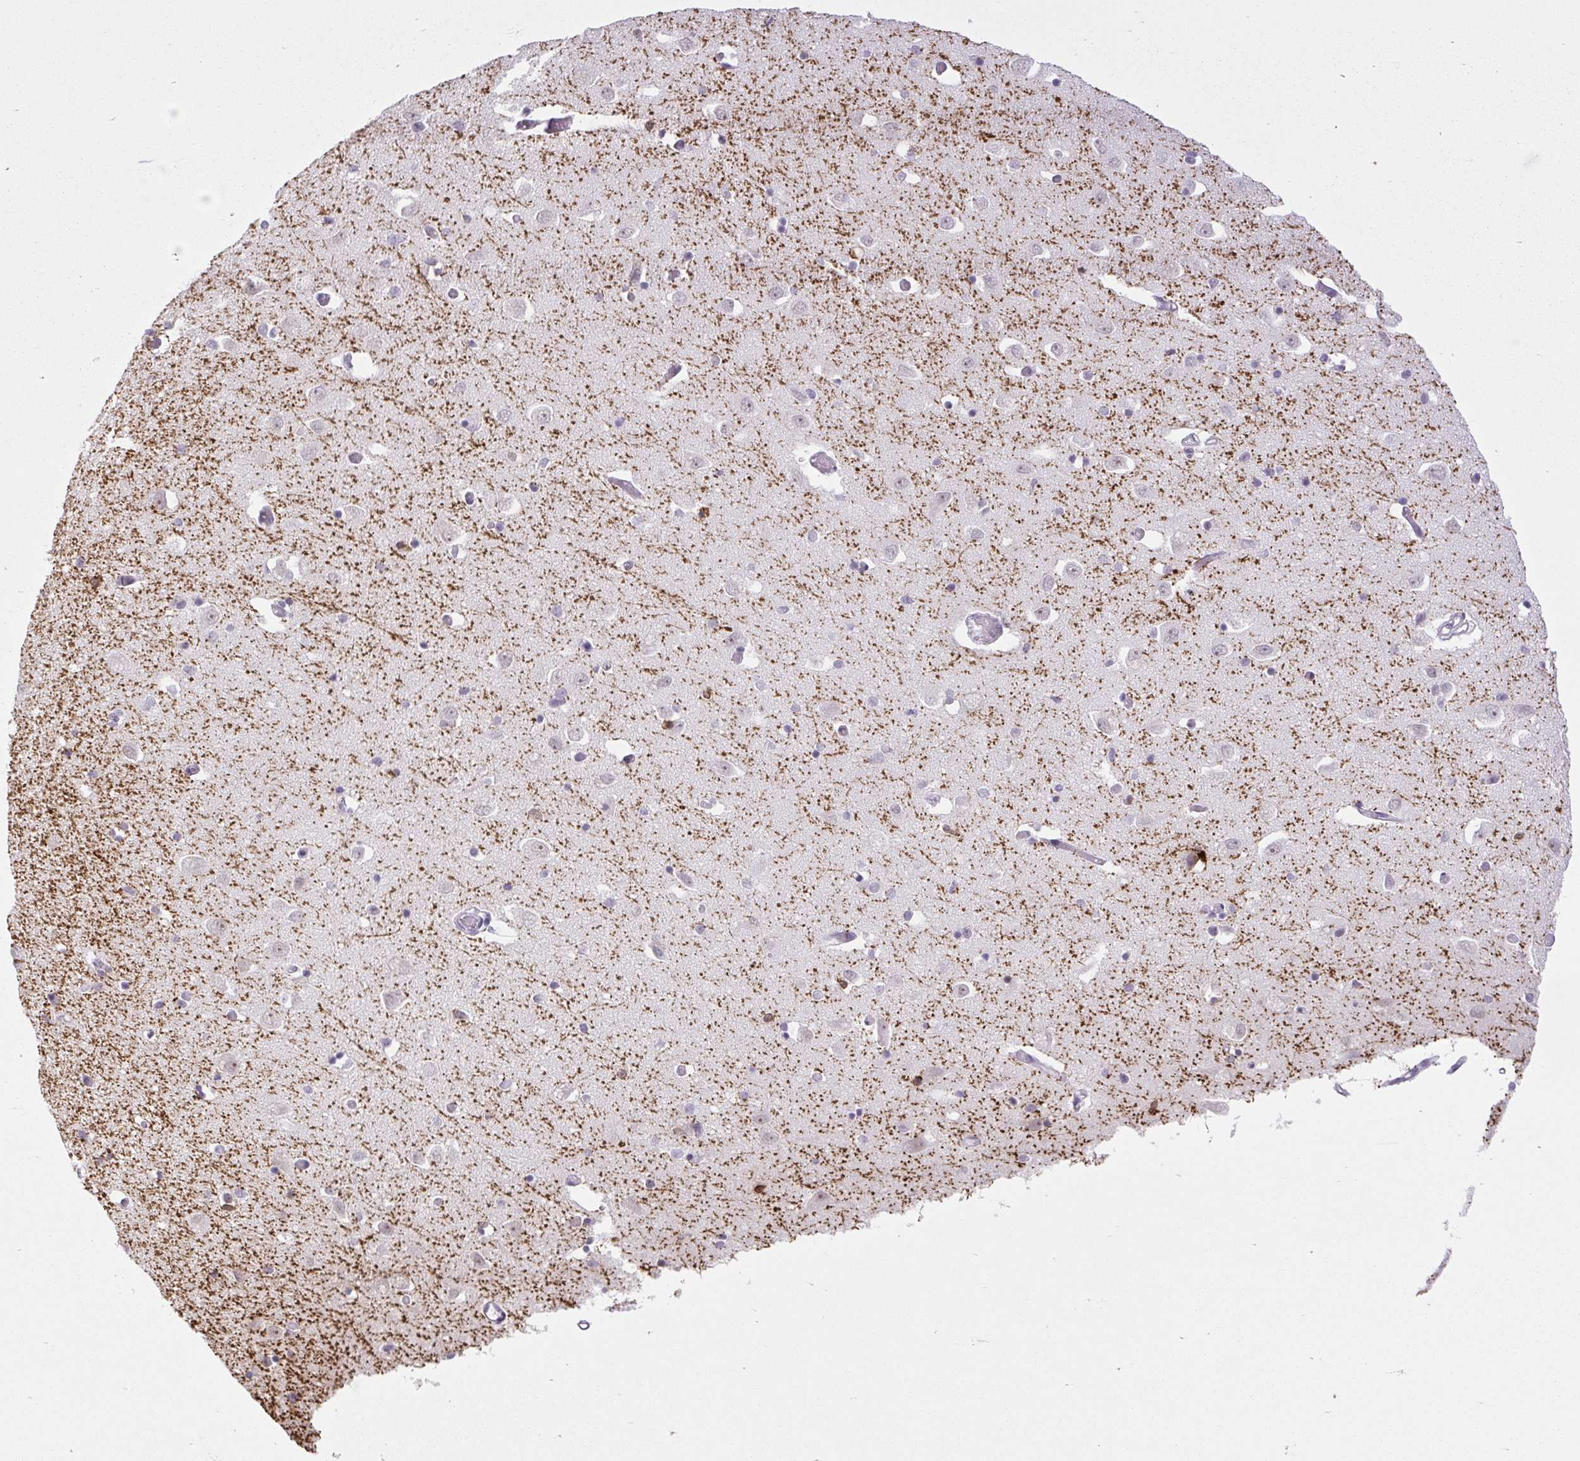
{"staining": {"intensity": "moderate", "quantity": "<25%", "location": "cytoplasmic/membranous"}, "tissue": "caudate", "cell_type": "Glial cells", "image_type": "normal", "snomed": [{"axis": "morphology", "description": "Normal tissue, NOS"}, {"axis": "topography", "description": "Lateral ventricle wall"}, {"axis": "topography", "description": "Hippocampus"}], "caption": "Glial cells show moderate cytoplasmic/membranous expression in about <25% of cells in benign caudate. The staining was performed using DAB (3,3'-diaminobenzidine), with brown indicating positive protein expression. Nuclei are stained blue with hematoxylin.", "gene": "BCAS1", "patient": {"sex": "female", "age": 63}}